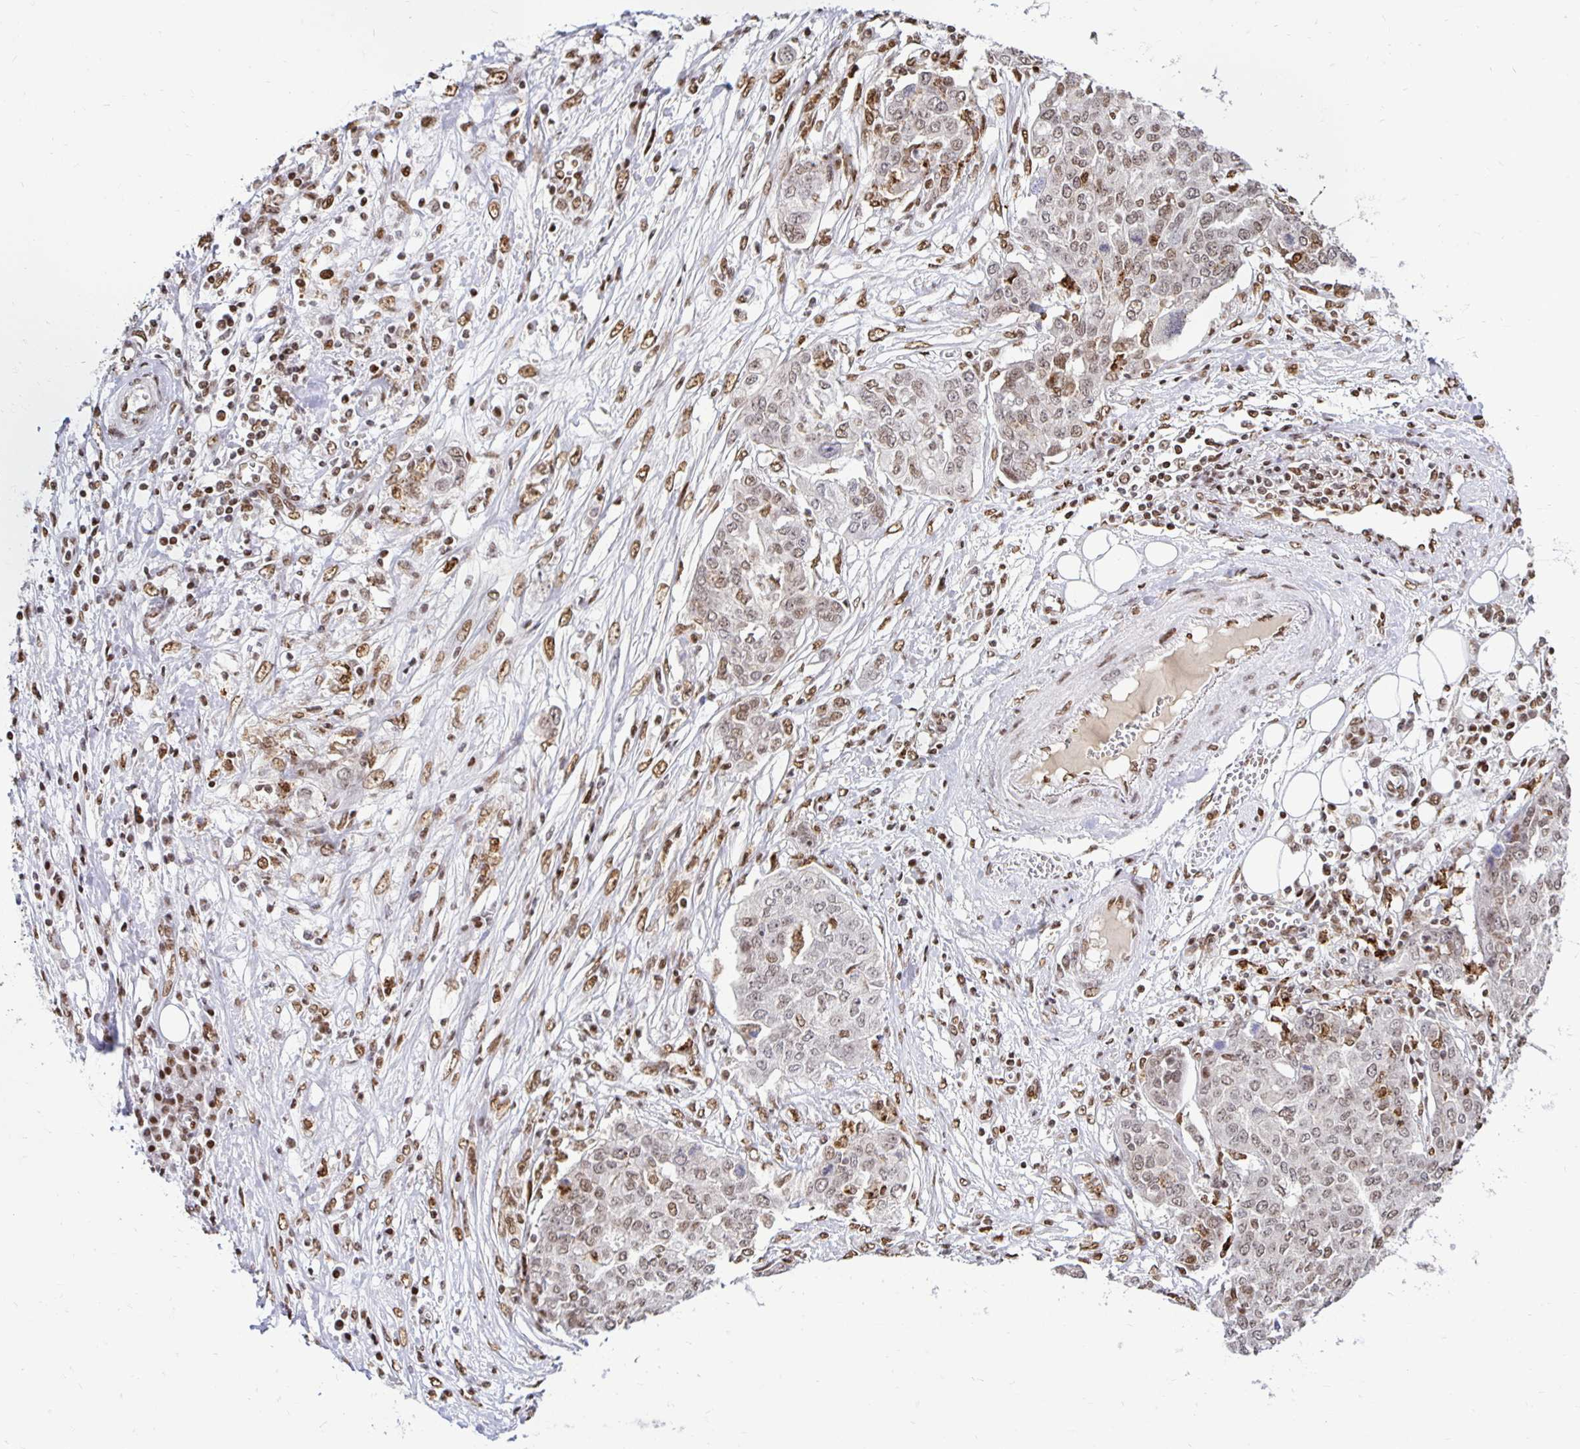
{"staining": {"intensity": "moderate", "quantity": "25%-75%", "location": "nuclear"}, "tissue": "ovarian cancer", "cell_type": "Tumor cells", "image_type": "cancer", "snomed": [{"axis": "morphology", "description": "Cystadenocarcinoma, serous, NOS"}, {"axis": "topography", "description": "Soft tissue"}, {"axis": "topography", "description": "Ovary"}], "caption": "Ovarian cancer (serous cystadenocarcinoma) tissue reveals moderate nuclear staining in approximately 25%-75% of tumor cells The protein is shown in brown color, while the nuclei are stained blue.", "gene": "ZNF579", "patient": {"sex": "female", "age": 57}}